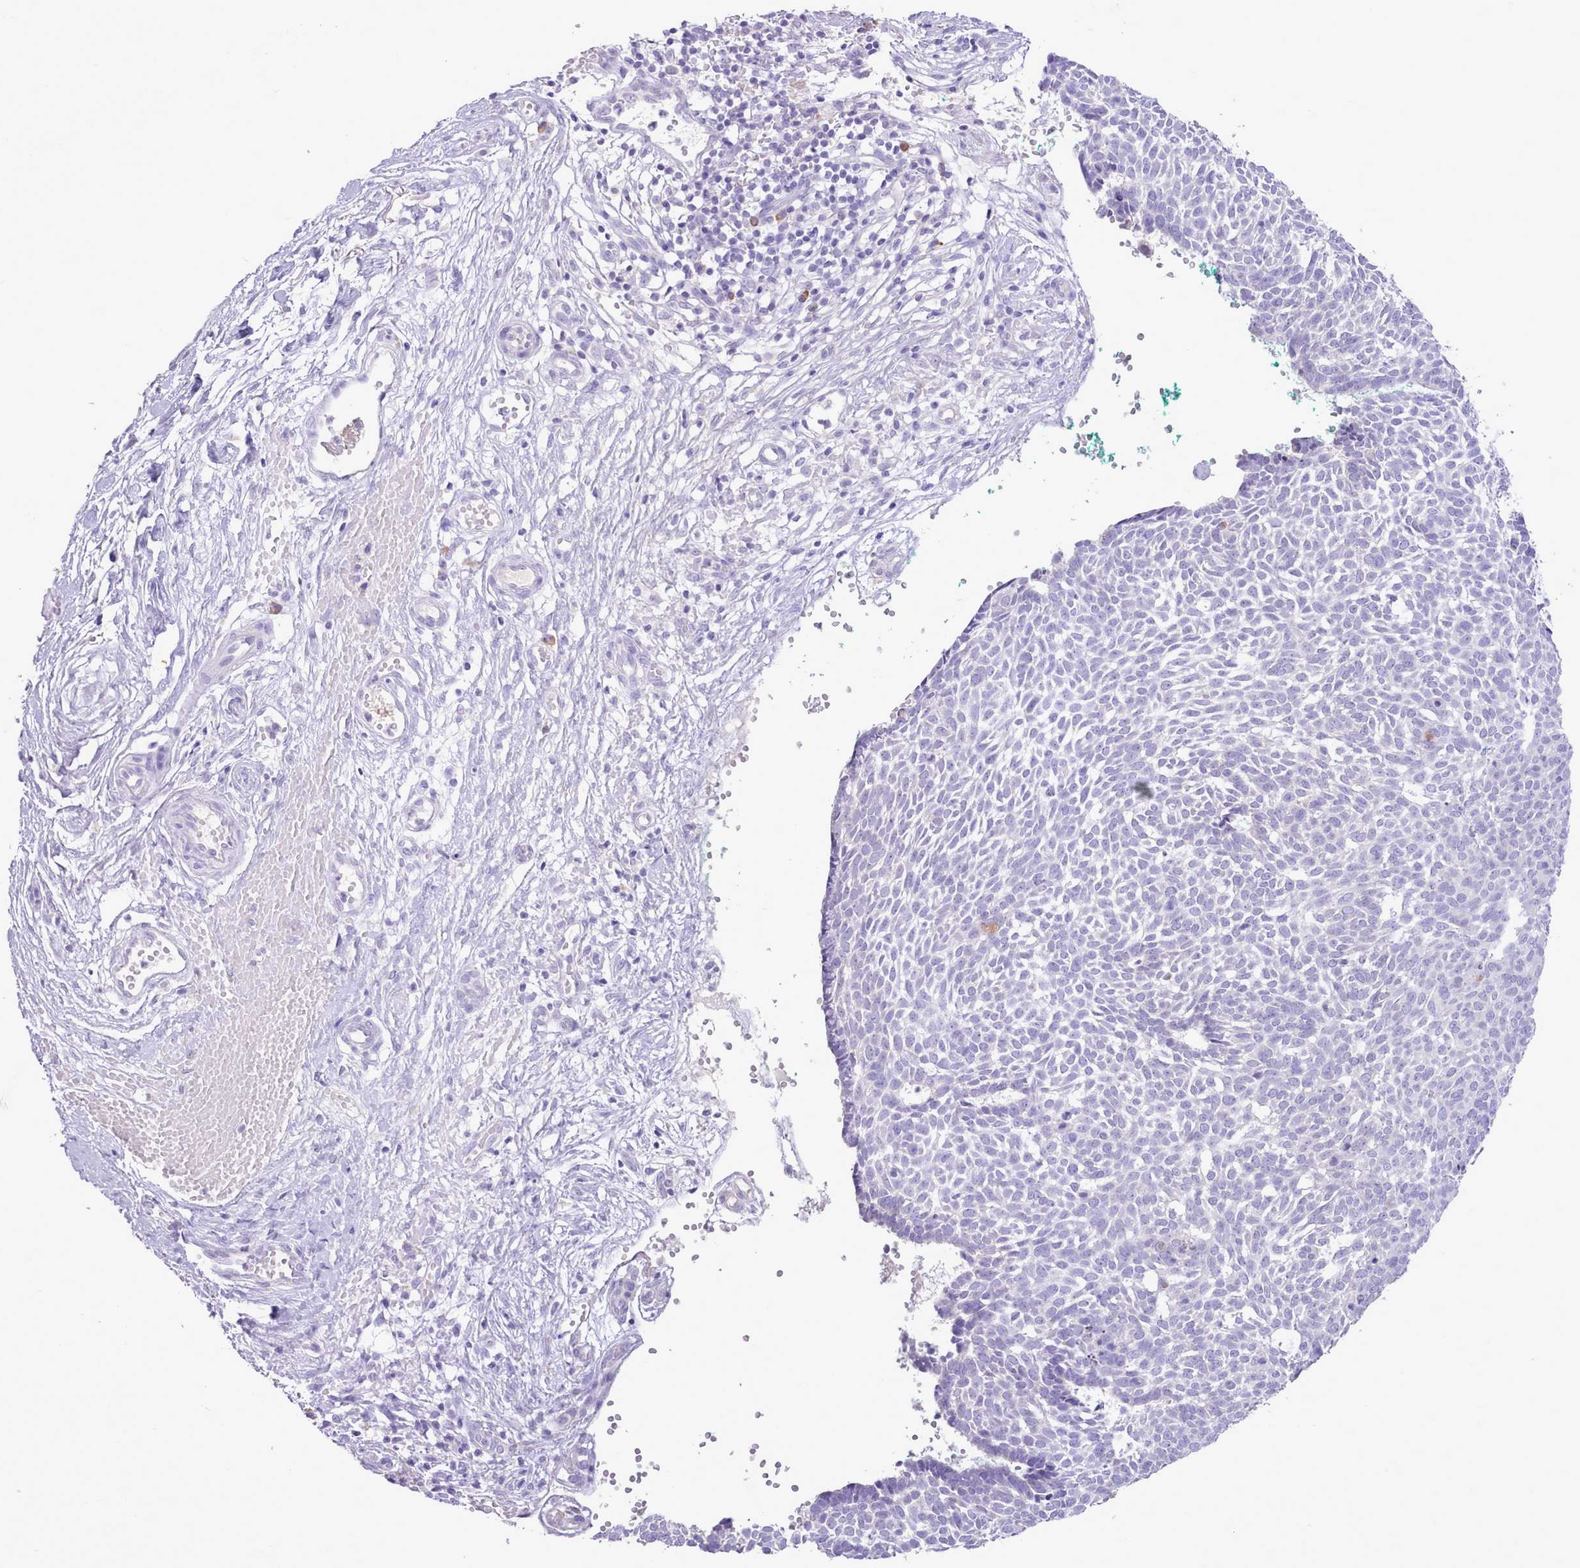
{"staining": {"intensity": "negative", "quantity": "none", "location": "none"}, "tissue": "skin cancer", "cell_type": "Tumor cells", "image_type": "cancer", "snomed": [{"axis": "morphology", "description": "Basal cell carcinoma"}, {"axis": "topography", "description": "Skin"}], "caption": "This is an immunohistochemistry (IHC) histopathology image of human skin cancer (basal cell carcinoma). There is no positivity in tumor cells.", "gene": "CCL1", "patient": {"sex": "male", "age": 61}}